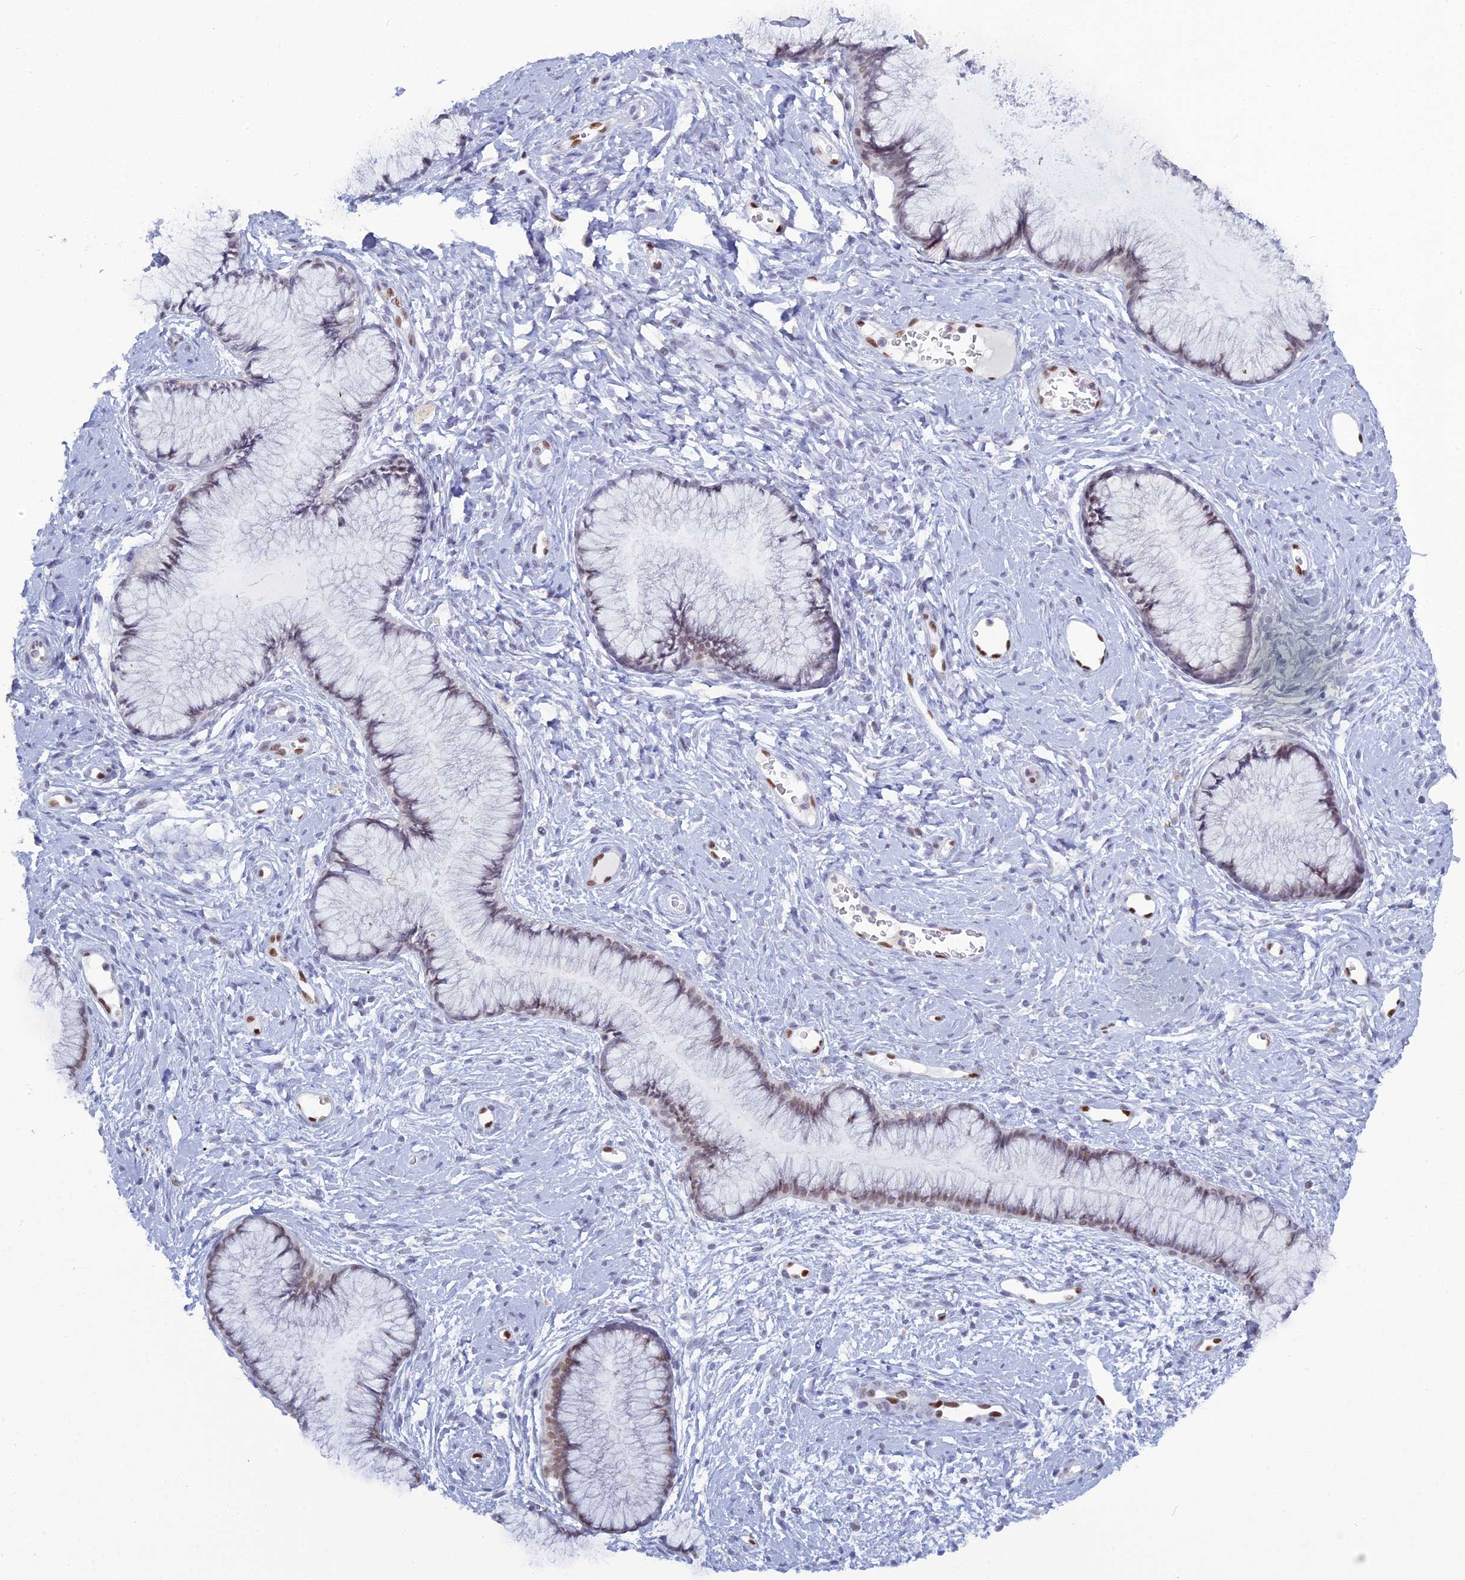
{"staining": {"intensity": "strong", "quantity": "<25%", "location": "nuclear"}, "tissue": "cervix", "cell_type": "Glandular cells", "image_type": "normal", "snomed": [{"axis": "morphology", "description": "Normal tissue, NOS"}, {"axis": "topography", "description": "Cervix"}], "caption": "About <25% of glandular cells in benign human cervix display strong nuclear protein positivity as visualized by brown immunohistochemical staining.", "gene": "NOL4L", "patient": {"sex": "female", "age": 42}}